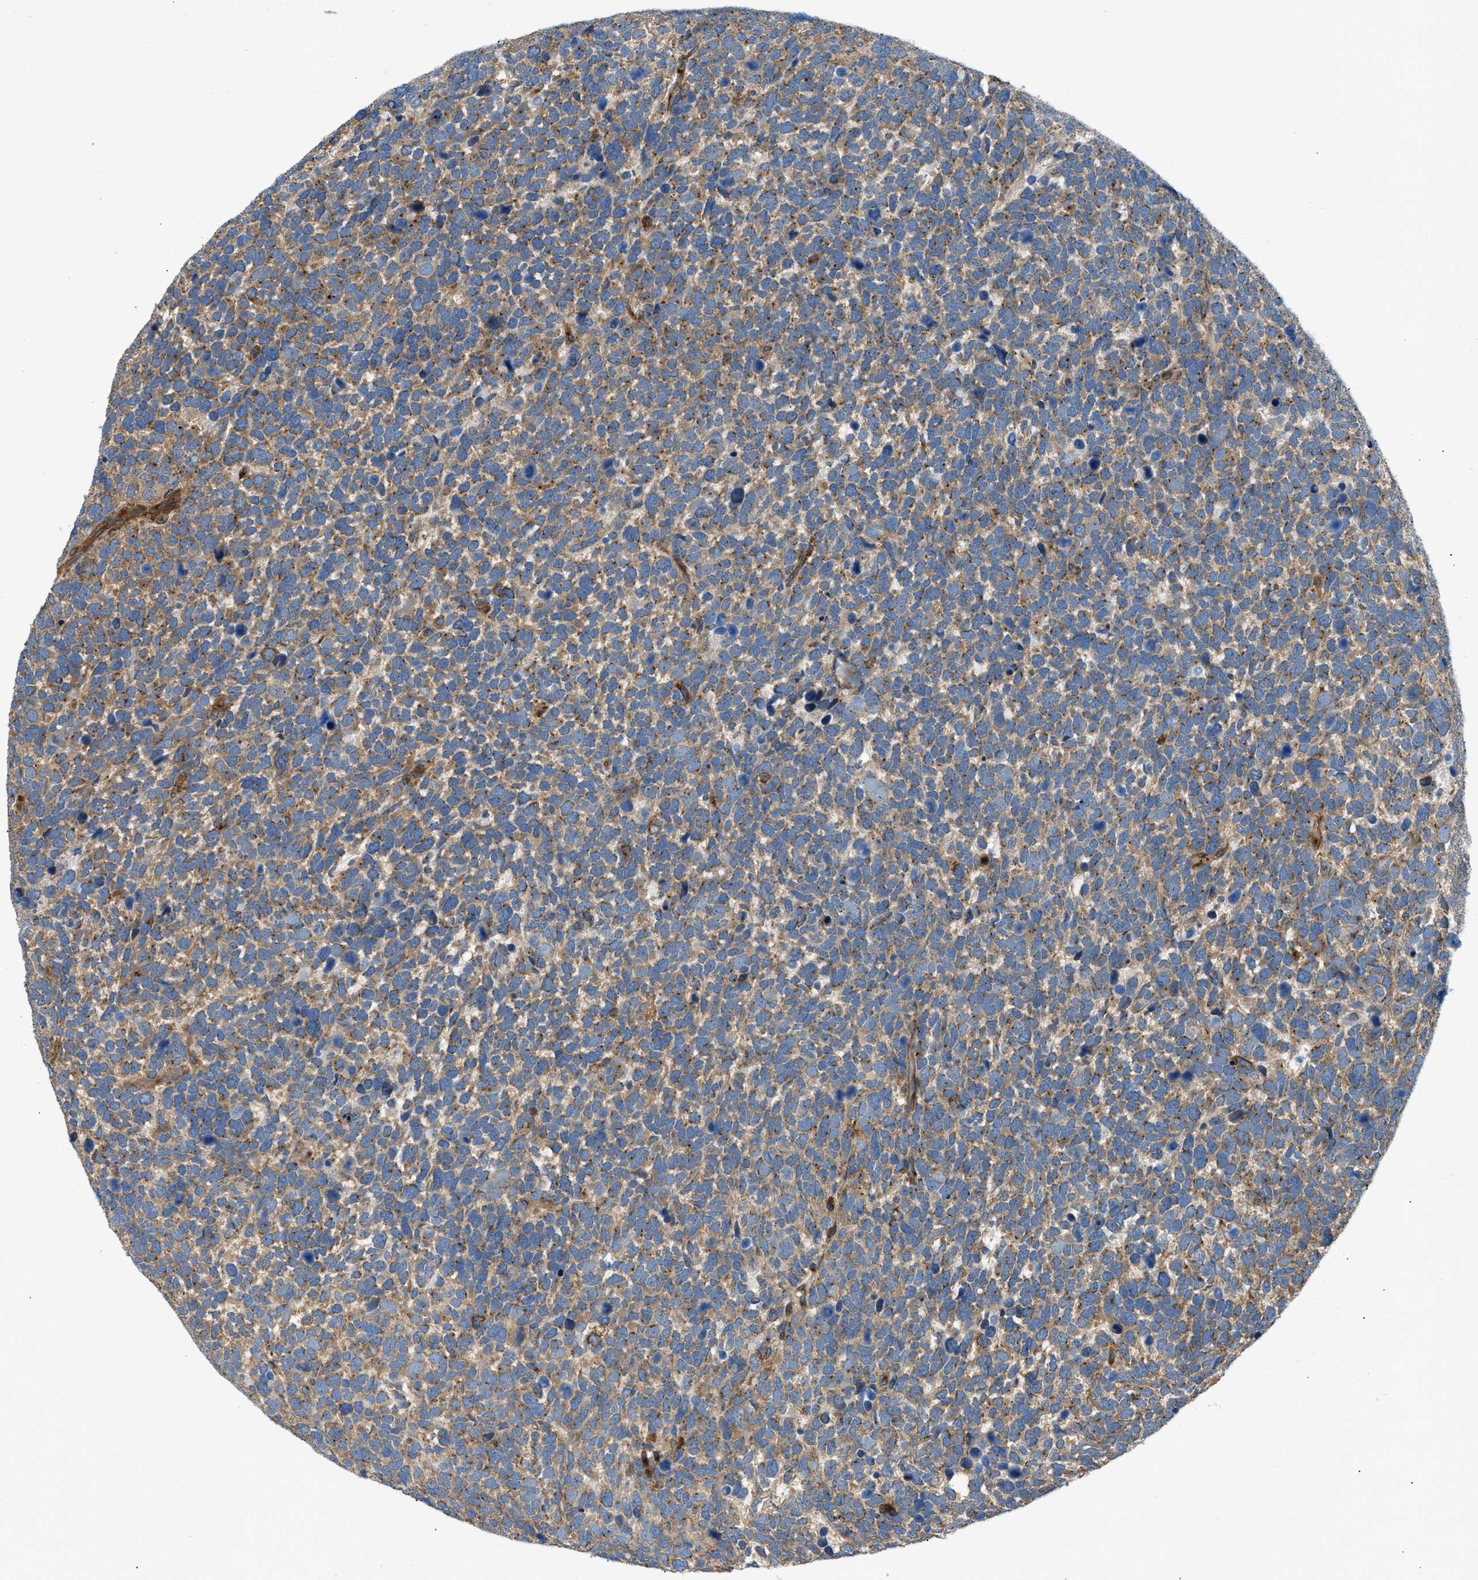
{"staining": {"intensity": "moderate", "quantity": ">75%", "location": "cytoplasmic/membranous"}, "tissue": "urothelial cancer", "cell_type": "Tumor cells", "image_type": "cancer", "snomed": [{"axis": "morphology", "description": "Urothelial carcinoma, High grade"}, {"axis": "topography", "description": "Urinary bladder"}], "caption": "The immunohistochemical stain shows moderate cytoplasmic/membranous positivity in tumor cells of urothelial cancer tissue. Nuclei are stained in blue.", "gene": "LYSMD3", "patient": {"sex": "female", "age": 82}}